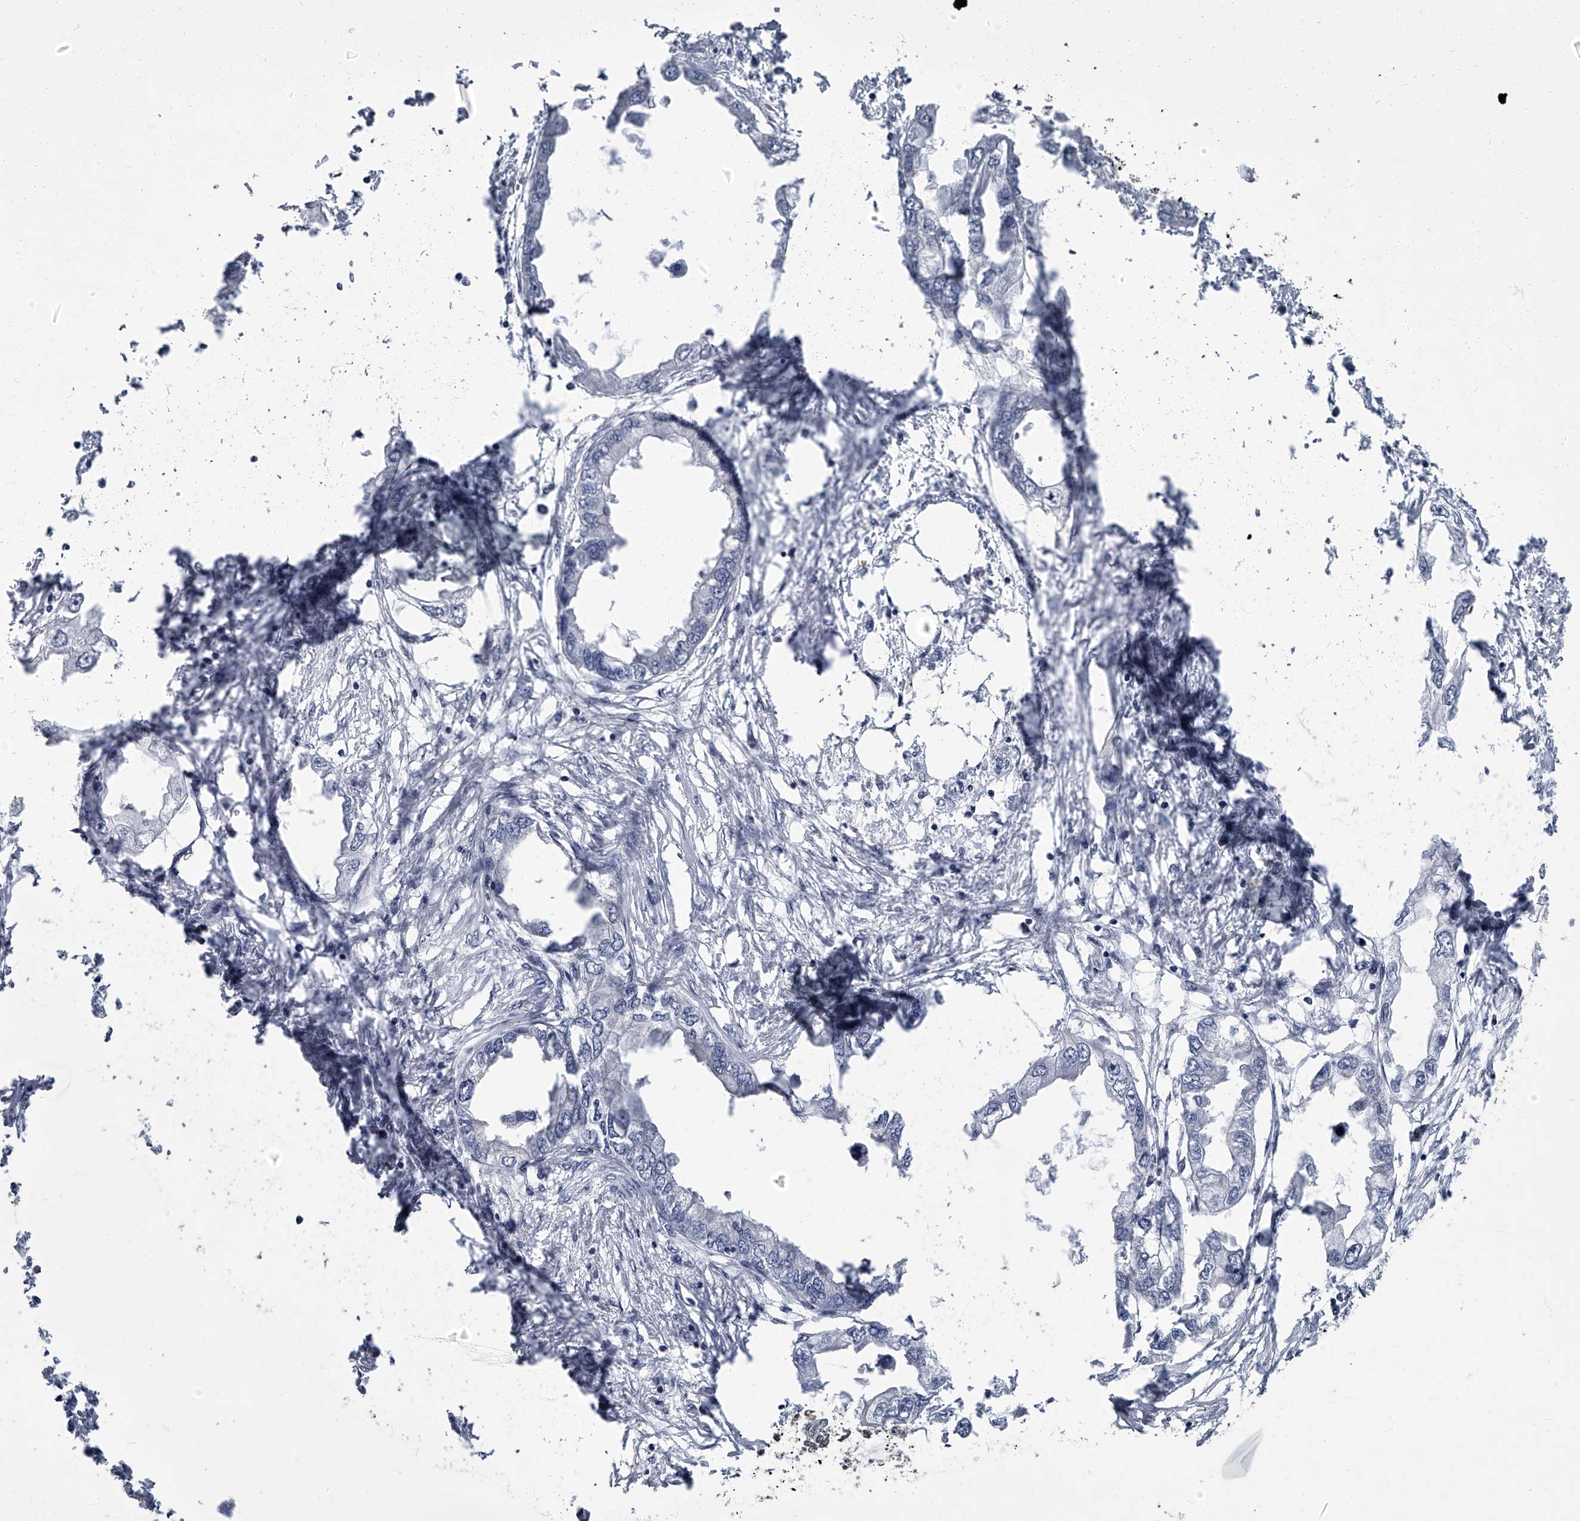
{"staining": {"intensity": "negative", "quantity": "none", "location": "none"}, "tissue": "endometrial cancer", "cell_type": "Tumor cells", "image_type": "cancer", "snomed": [{"axis": "morphology", "description": "Adenocarcinoma, NOS"}, {"axis": "morphology", "description": "Adenocarcinoma, metastatic, NOS"}, {"axis": "topography", "description": "Adipose tissue"}, {"axis": "topography", "description": "Endometrium"}], "caption": "Immunohistochemical staining of human adenocarcinoma (endometrial) displays no significant staining in tumor cells. Brightfield microscopy of immunohistochemistry (IHC) stained with DAB (3,3'-diaminobenzidine) (brown) and hematoxylin (blue), captured at high magnification.", "gene": "ZNF274", "patient": {"sex": "female", "age": 67}}